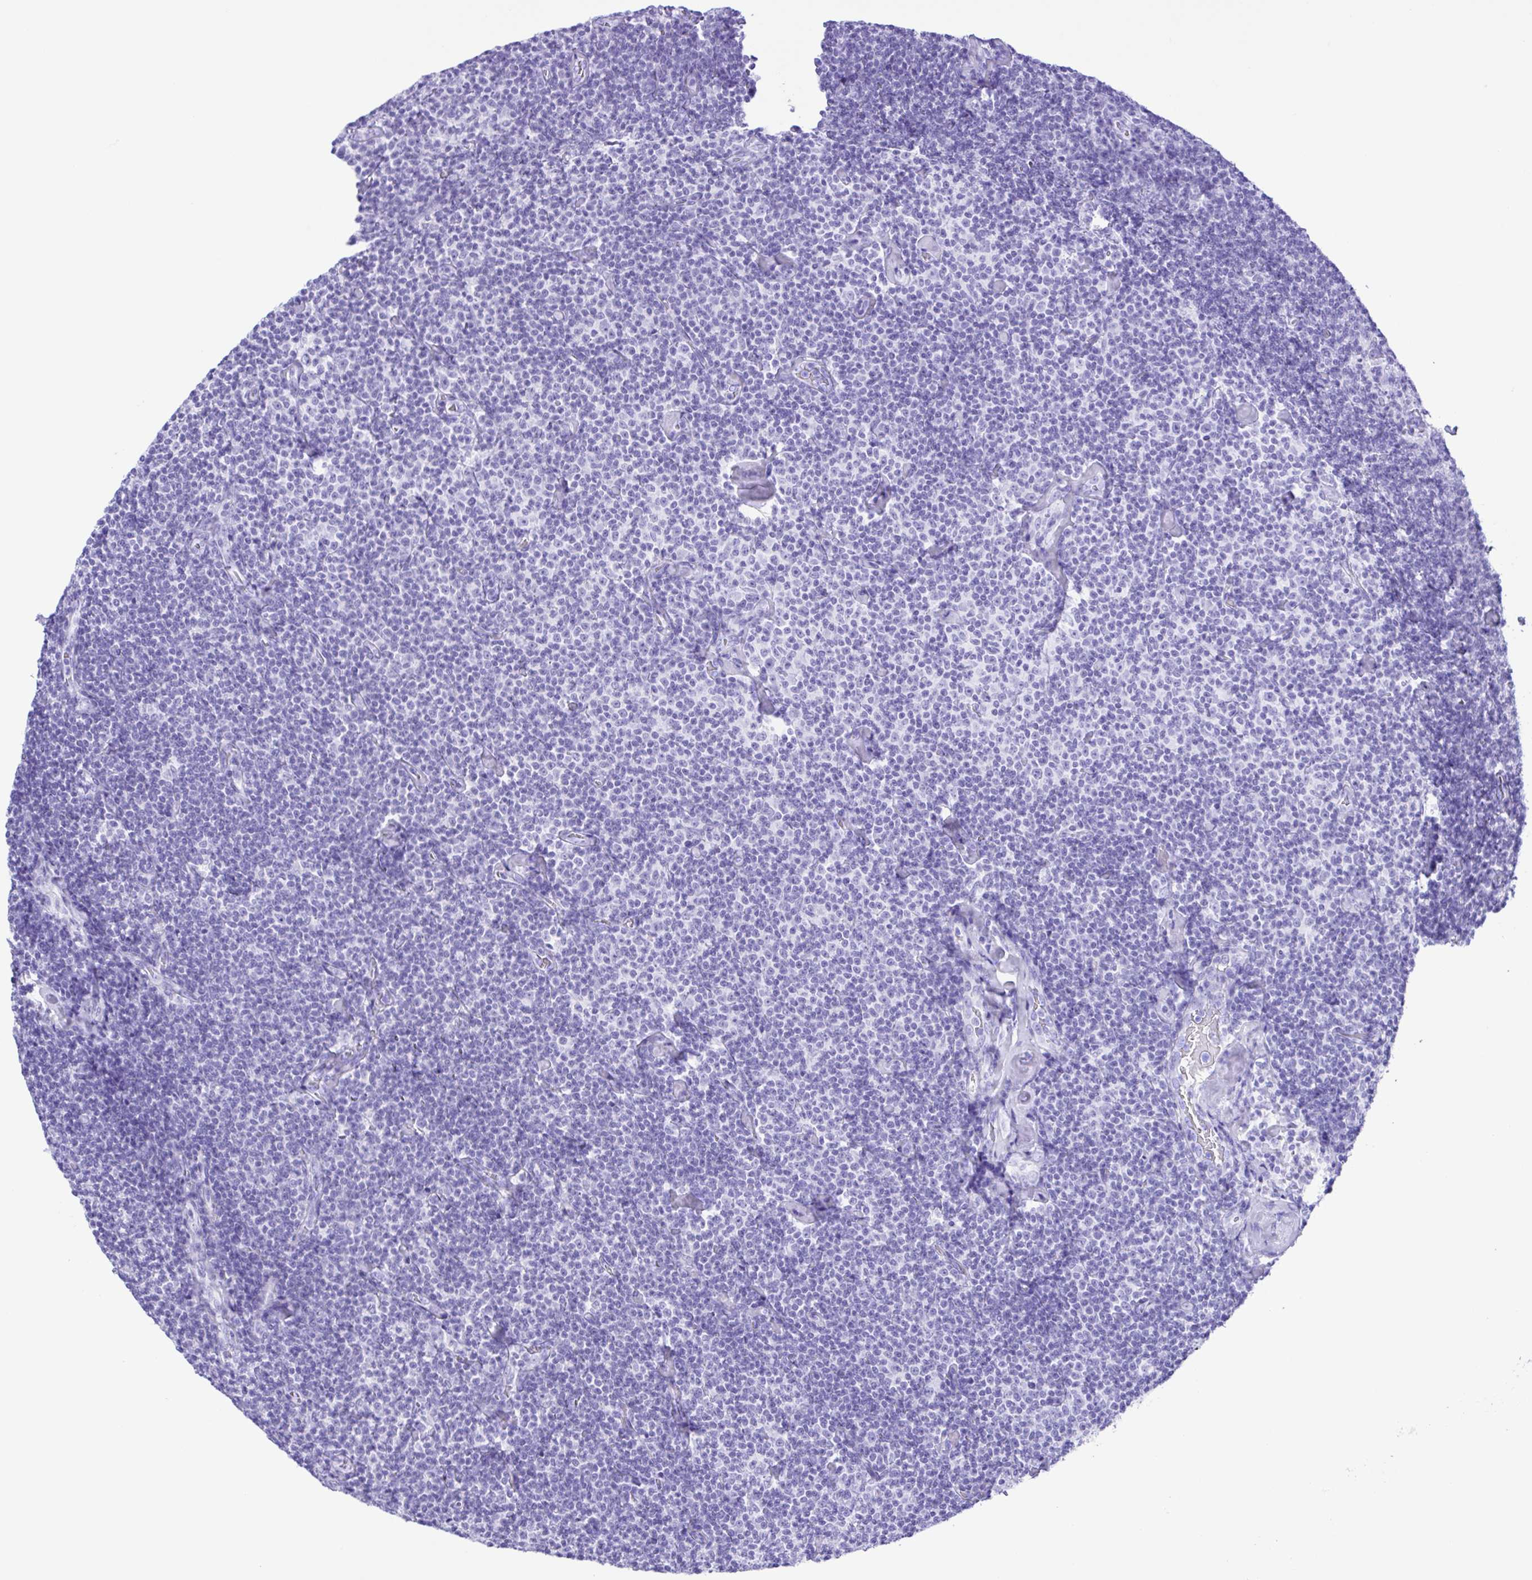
{"staining": {"intensity": "negative", "quantity": "none", "location": "none"}, "tissue": "lymphoma", "cell_type": "Tumor cells", "image_type": "cancer", "snomed": [{"axis": "morphology", "description": "Malignant lymphoma, non-Hodgkin's type, Low grade"}, {"axis": "topography", "description": "Lymph node"}], "caption": "An IHC image of malignant lymphoma, non-Hodgkin's type (low-grade) is shown. There is no staining in tumor cells of malignant lymphoma, non-Hodgkin's type (low-grade).", "gene": "ERP27", "patient": {"sex": "male", "age": 81}}